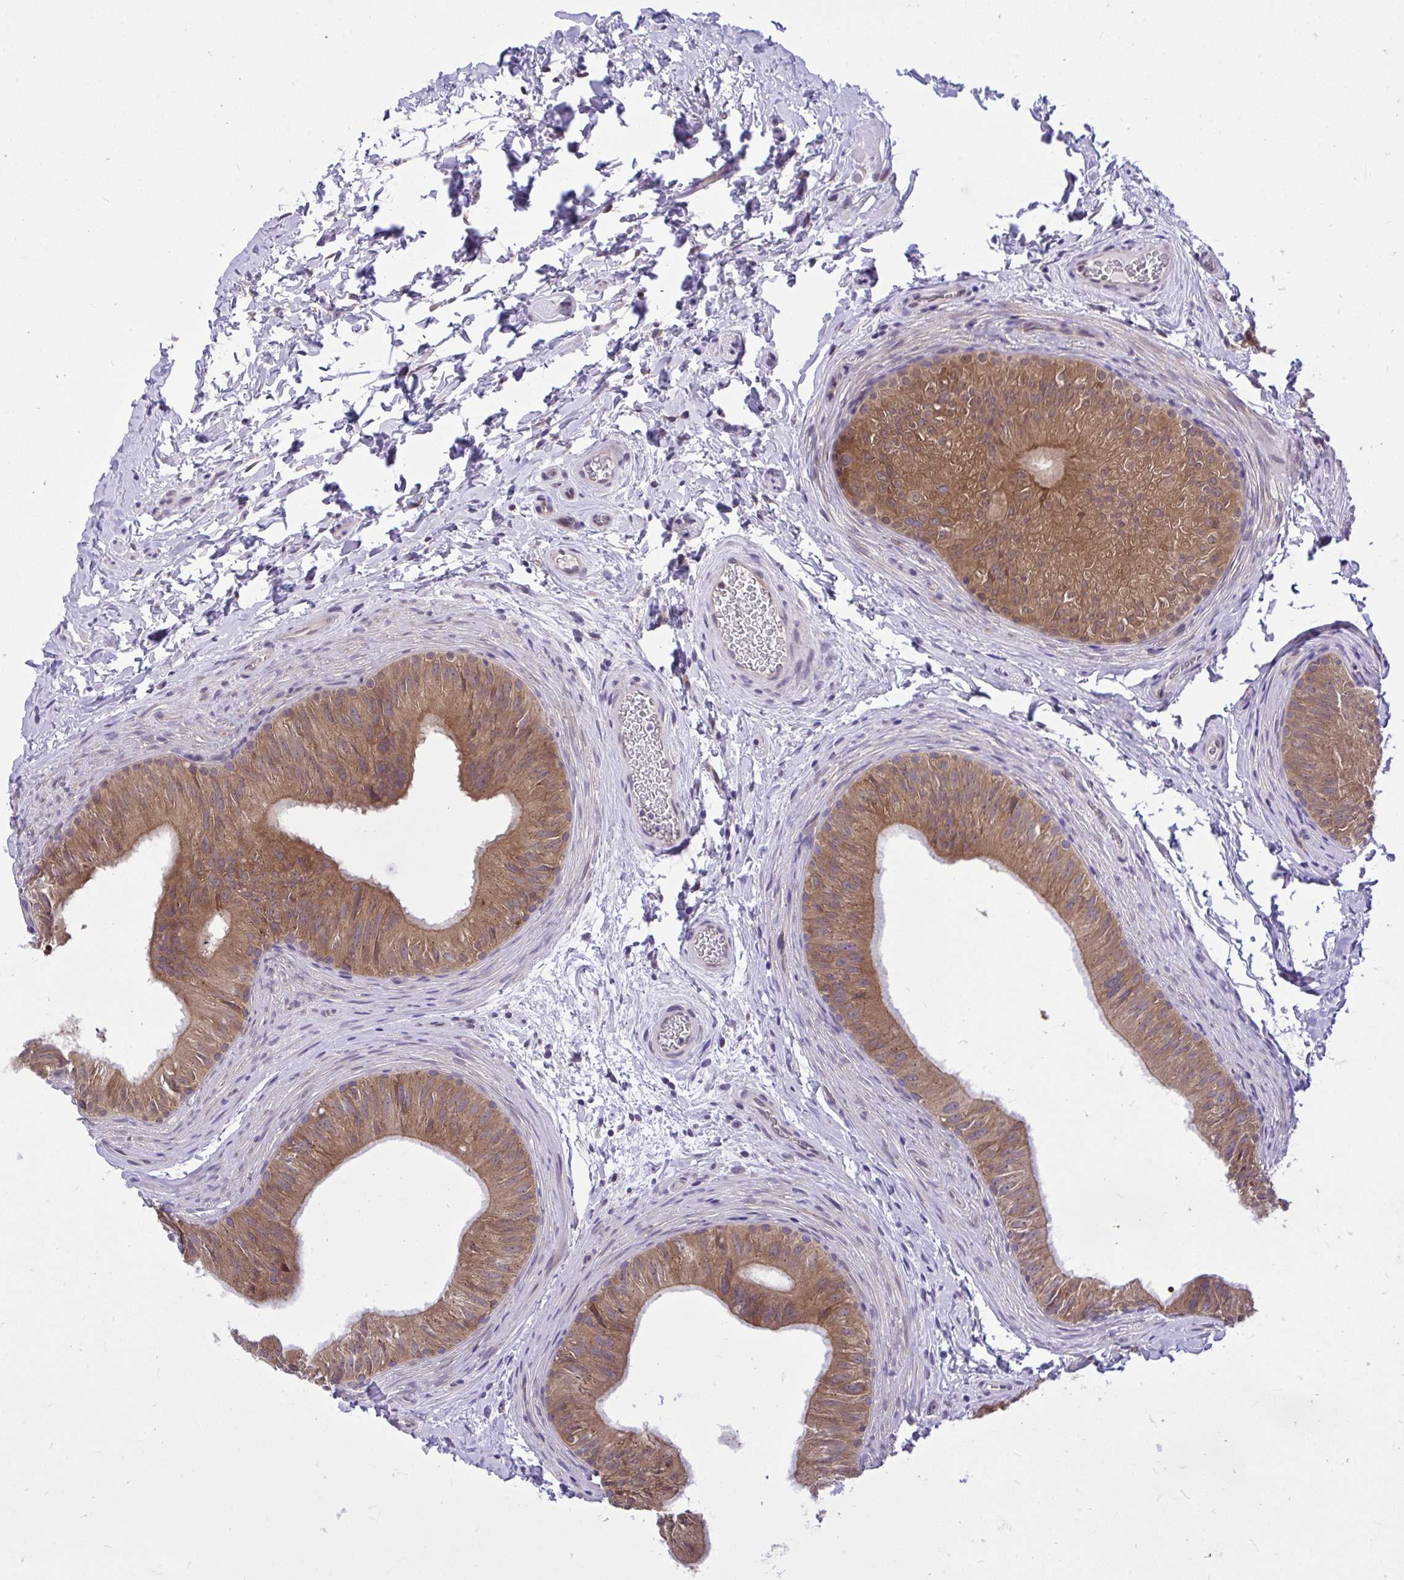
{"staining": {"intensity": "moderate", "quantity": ">75%", "location": "cytoplasmic/membranous"}, "tissue": "epididymis", "cell_type": "Glandular cells", "image_type": "normal", "snomed": [{"axis": "morphology", "description": "Normal tissue, NOS"}, {"axis": "topography", "description": "Epididymis"}], "caption": "Protein staining by immunohistochemistry demonstrates moderate cytoplasmic/membranous expression in approximately >75% of glandular cells in unremarkable epididymis. The protein of interest is stained brown, and the nuclei are stained in blue (DAB IHC with brightfield microscopy, high magnification).", "gene": "CEACAM18", "patient": {"sex": "male", "age": 24}}